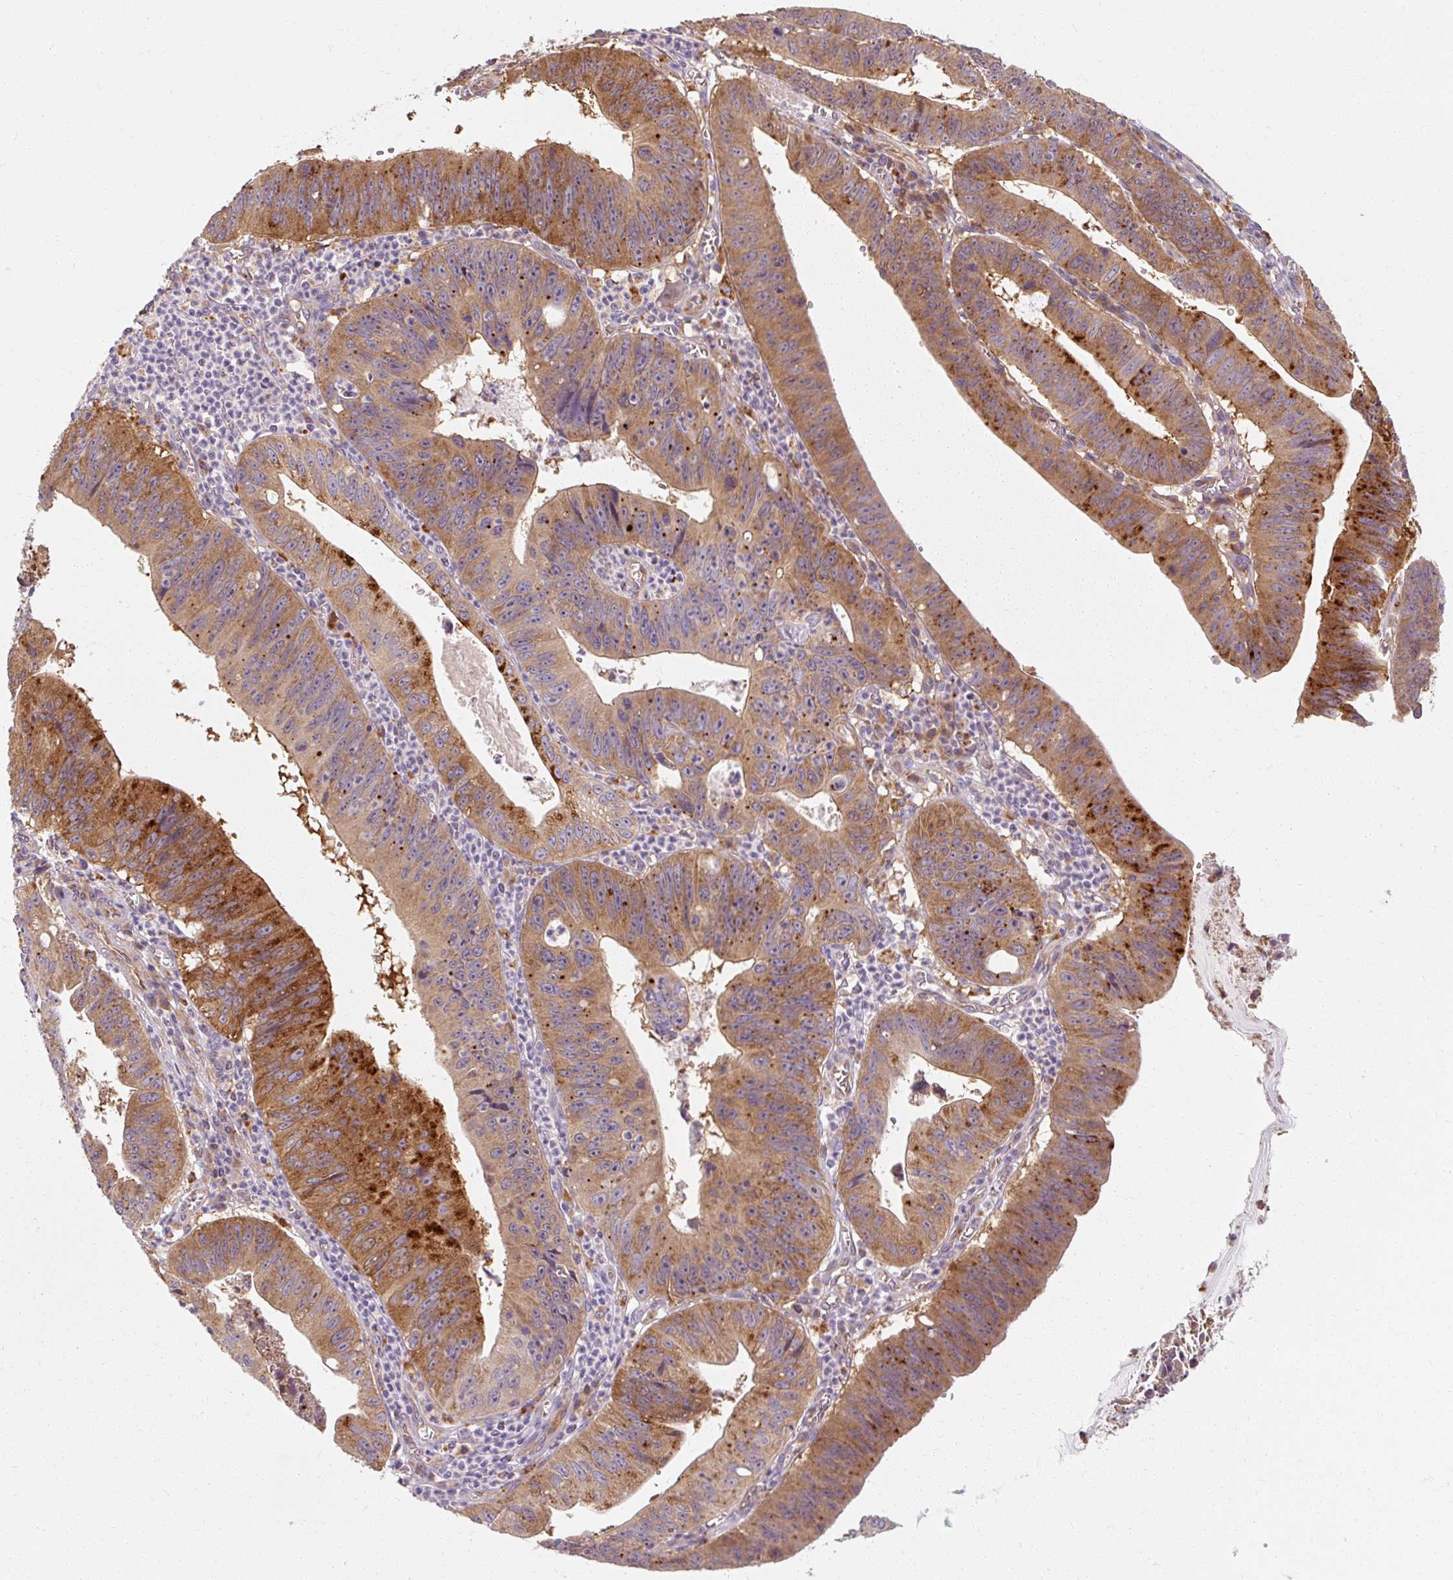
{"staining": {"intensity": "strong", "quantity": ">75%", "location": "cytoplasmic/membranous"}, "tissue": "stomach cancer", "cell_type": "Tumor cells", "image_type": "cancer", "snomed": [{"axis": "morphology", "description": "Adenocarcinoma, NOS"}, {"axis": "topography", "description": "Stomach"}], "caption": "This is a photomicrograph of immunohistochemistry (IHC) staining of stomach cancer (adenocarcinoma), which shows strong positivity in the cytoplasmic/membranous of tumor cells.", "gene": "TBC1D4", "patient": {"sex": "male", "age": 59}}